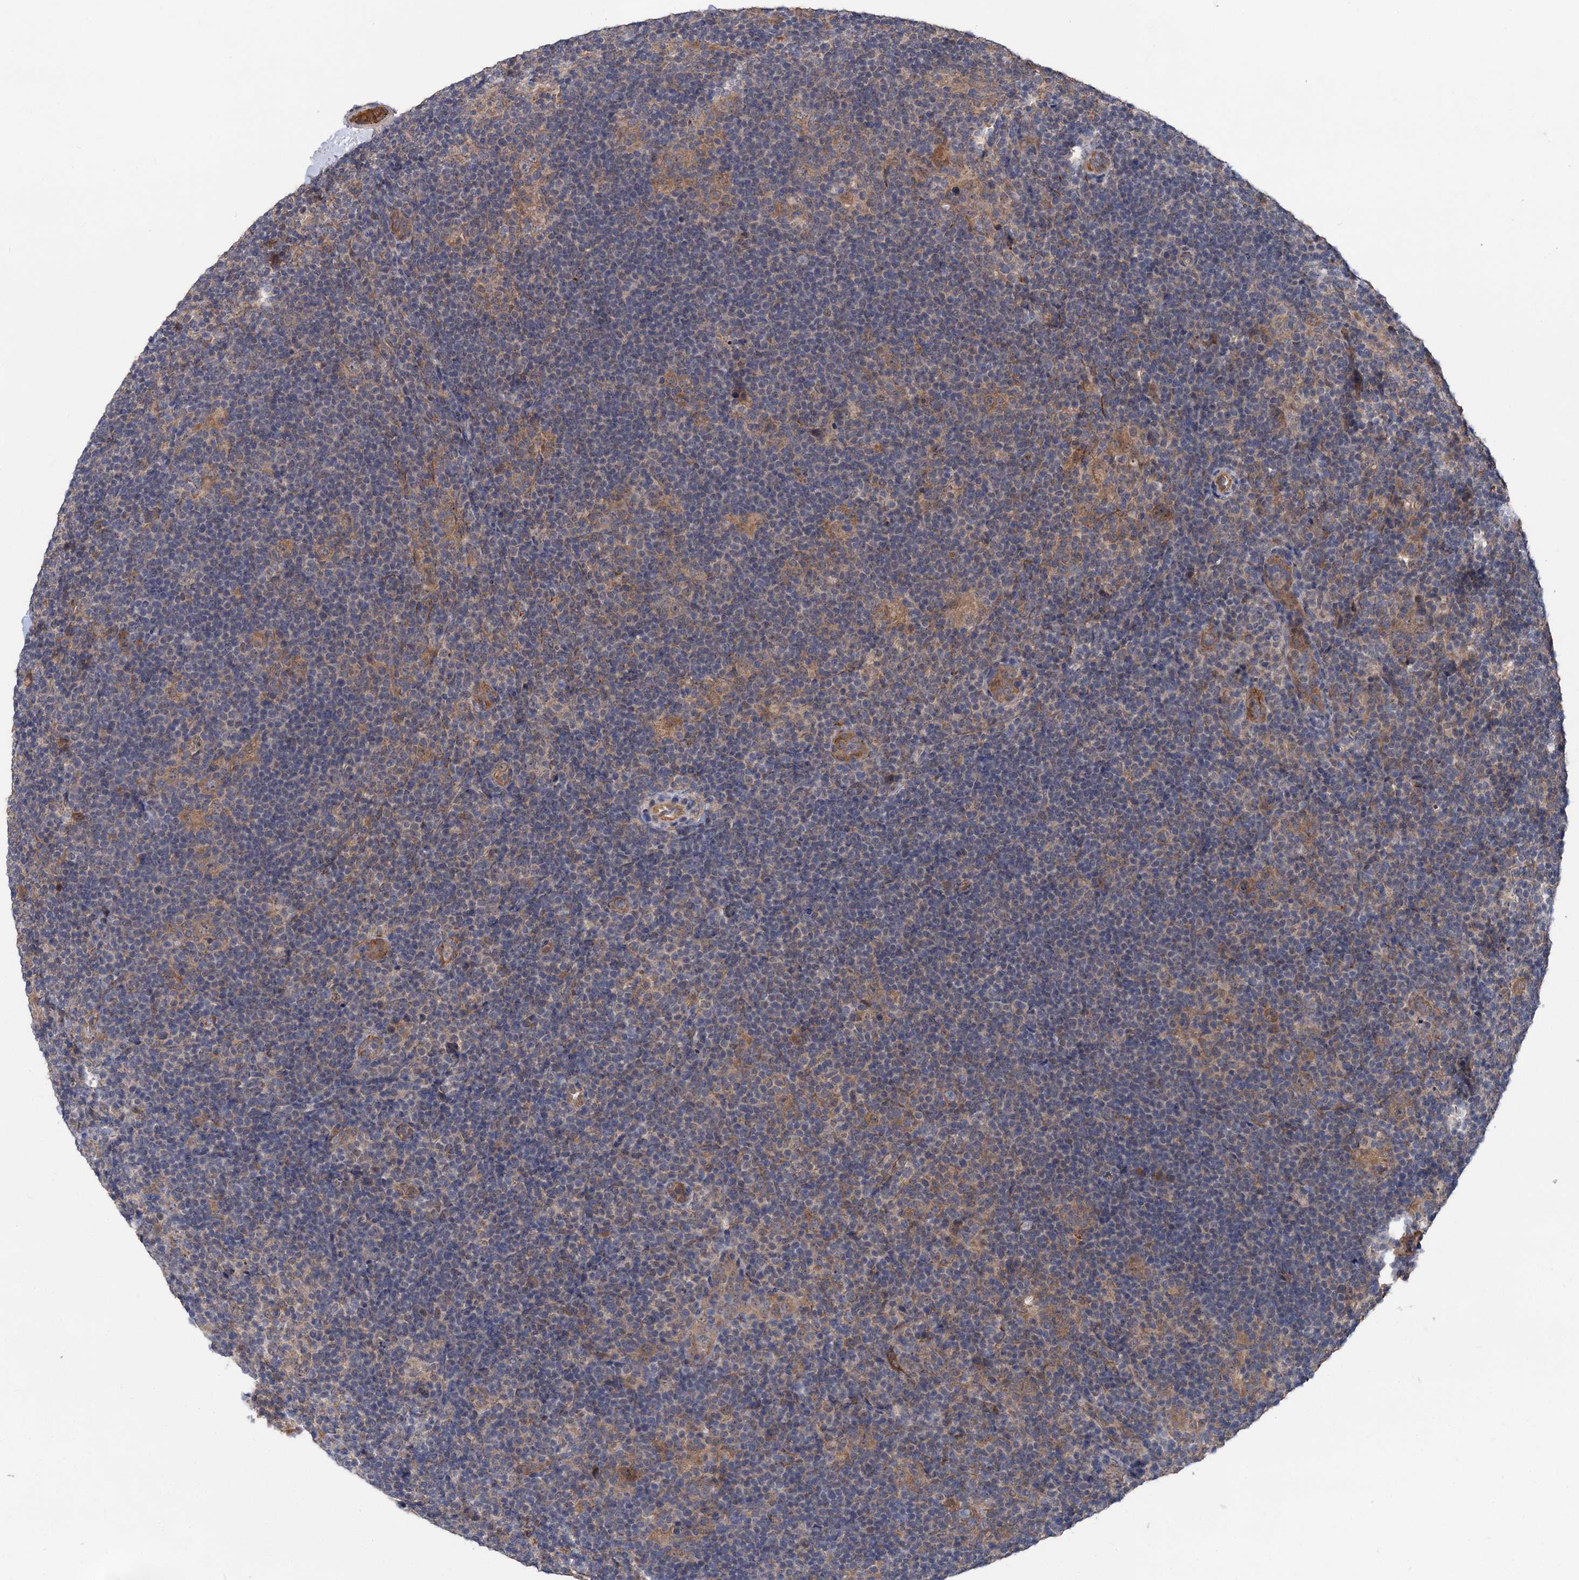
{"staining": {"intensity": "weak", "quantity": "25%-75%", "location": "cytoplasmic/membranous"}, "tissue": "lymphoma", "cell_type": "Tumor cells", "image_type": "cancer", "snomed": [{"axis": "morphology", "description": "Hodgkin's disease, NOS"}, {"axis": "topography", "description": "Lymph node"}], "caption": "Lymphoma stained for a protein (brown) shows weak cytoplasmic/membranous positive staining in about 25%-75% of tumor cells.", "gene": "TEX9", "patient": {"sex": "female", "age": 57}}